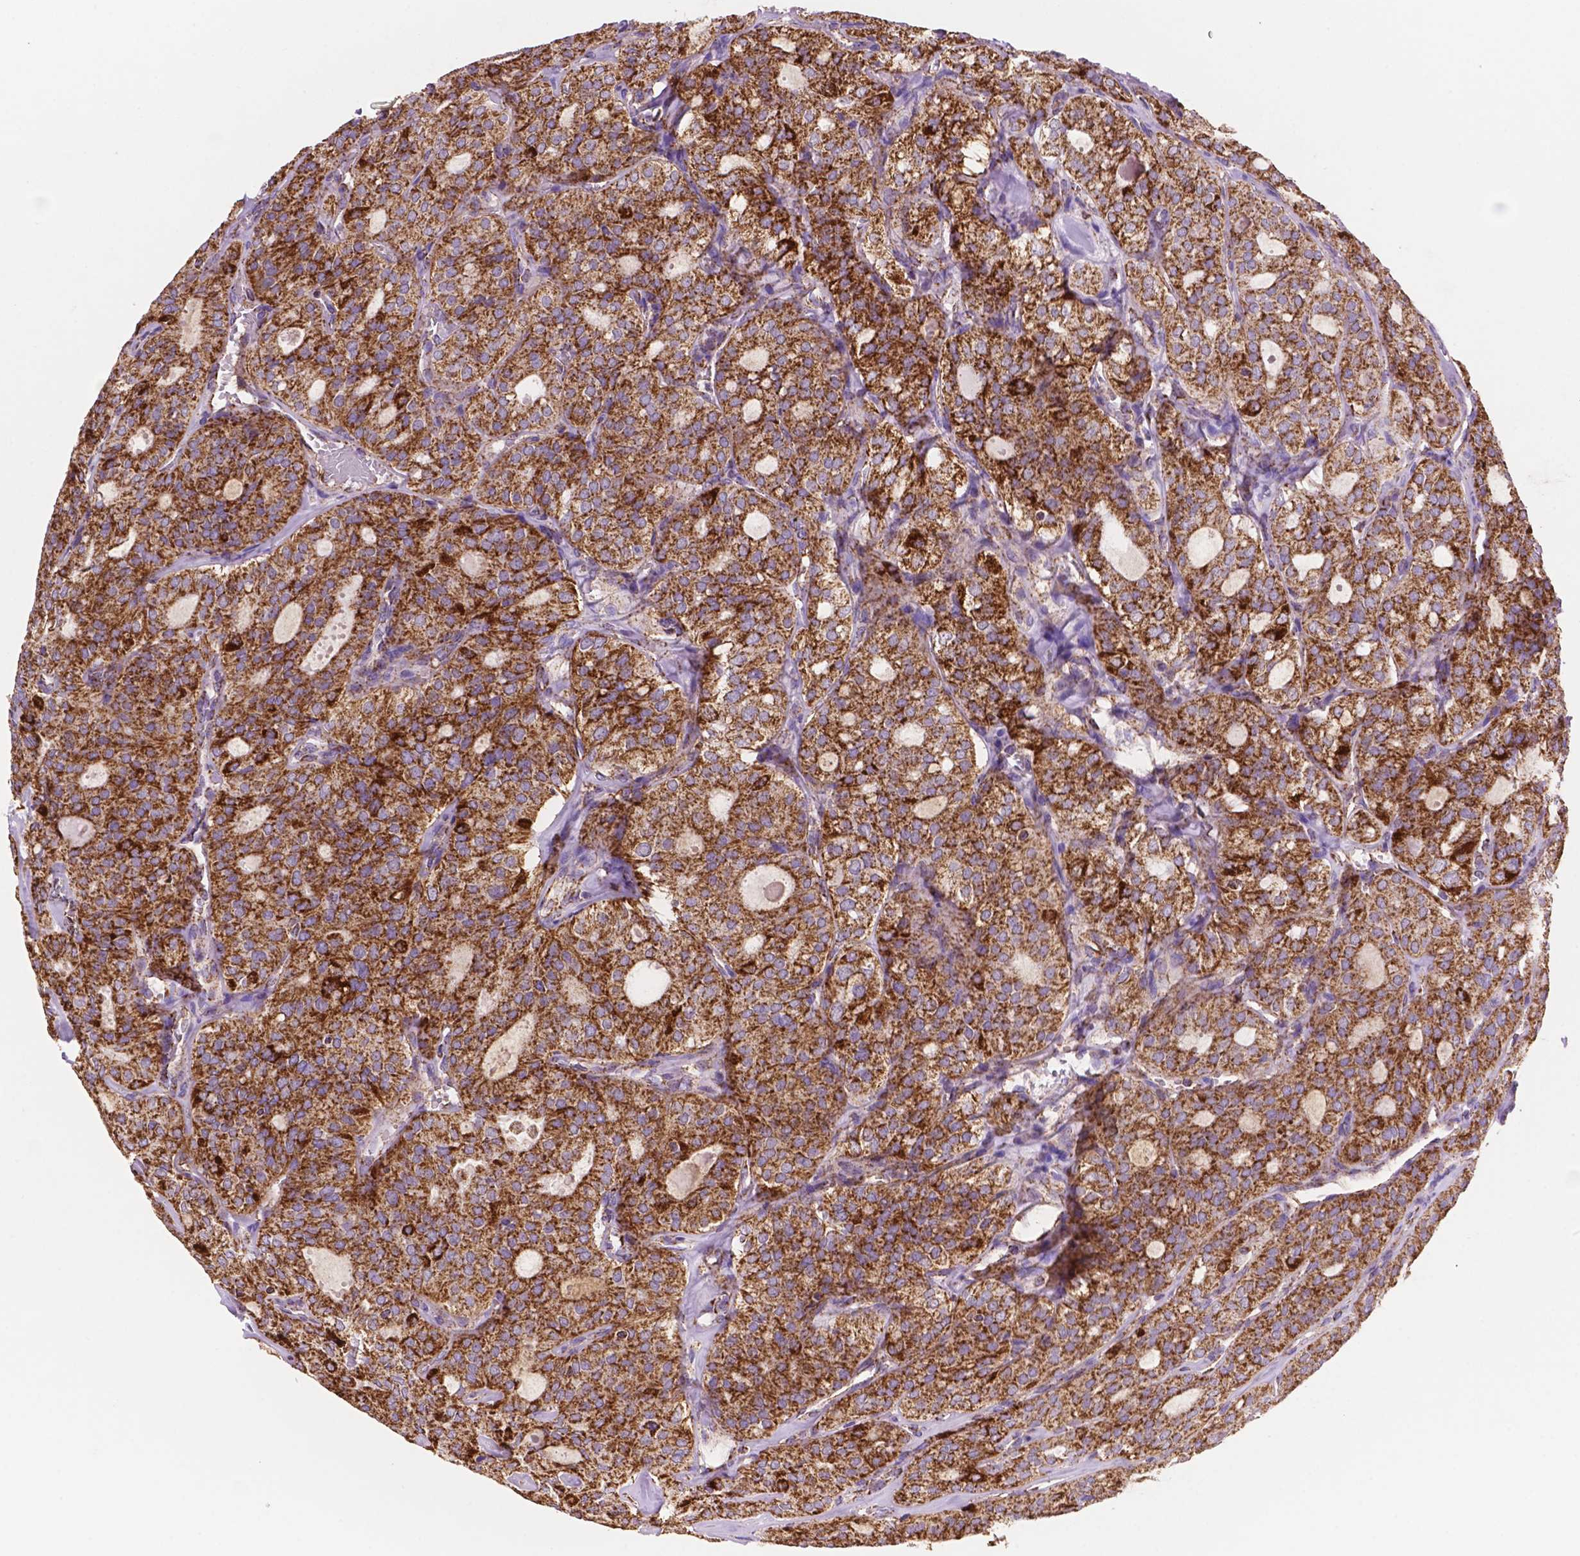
{"staining": {"intensity": "strong", "quantity": ">75%", "location": "cytoplasmic/membranous"}, "tissue": "thyroid cancer", "cell_type": "Tumor cells", "image_type": "cancer", "snomed": [{"axis": "morphology", "description": "Follicular adenoma carcinoma, NOS"}, {"axis": "topography", "description": "Thyroid gland"}], "caption": "Thyroid follicular adenoma carcinoma stained with IHC exhibits strong cytoplasmic/membranous positivity in about >75% of tumor cells.", "gene": "HSPD1", "patient": {"sex": "male", "age": 75}}